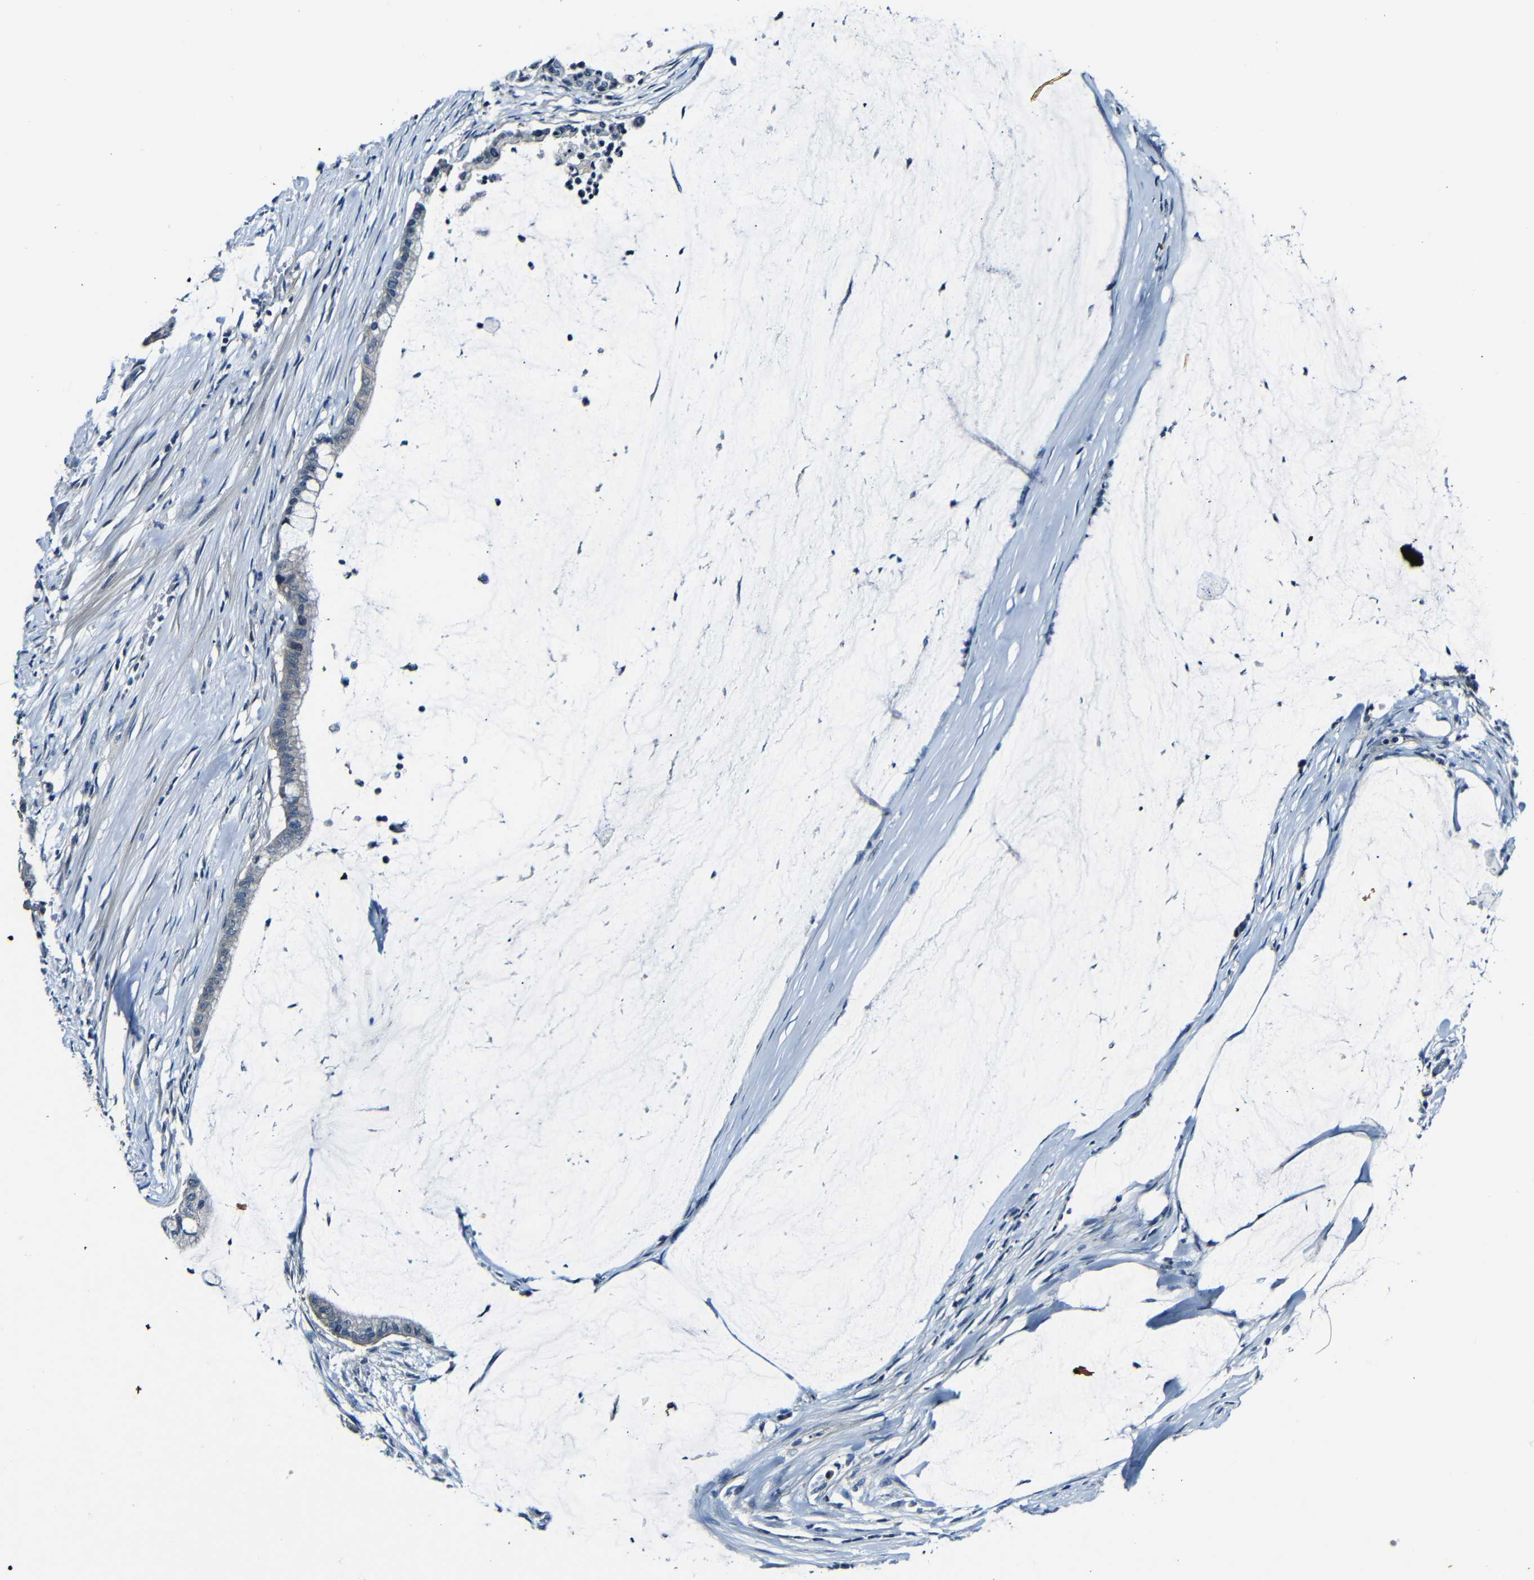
{"staining": {"intensity": "negative", "quantity": "none", "location": "none"}, "tissue": "pancreatic cancer", "cell_type": "Tumor cells", "image_type": "cancer", "snomed": [{"axis": "morphology", "description": "Adenocarcinoma, NOS"}, {"axis": "topography", "description": "Pancreas"}], "caption": "Immunohistochemical staining of adenocarcinoma (pancreatic) exhibits no significant expression in tumor cells.", "gene": "ANK3", "patient": {"sex": "male", "age": 41}}